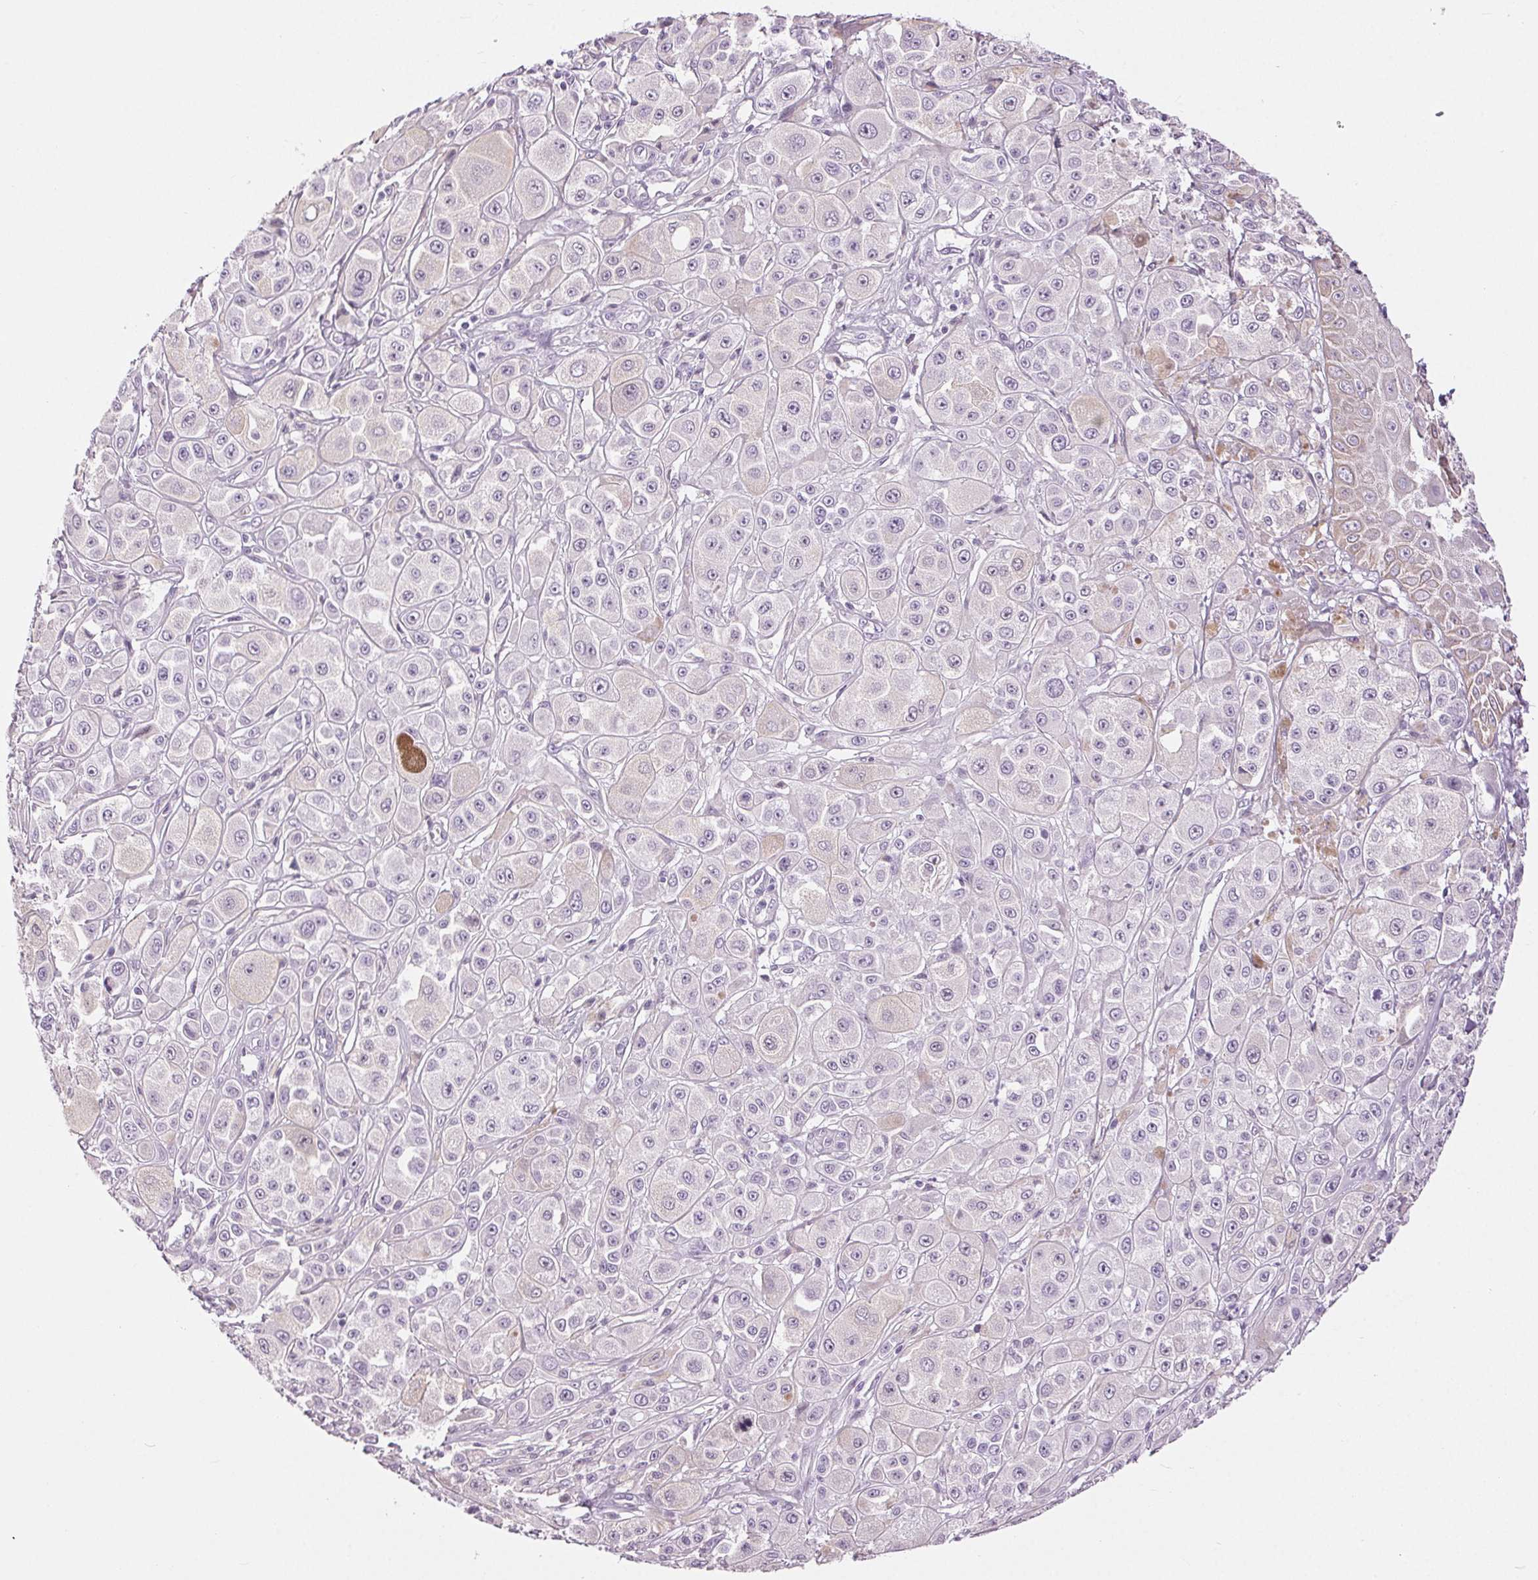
{"staining": {"intensity": "negative", "quantity": "none", "location": "none"}, "tissue": "melanoma", "cell_type": "Tumor cells", "image_type": "cancer", "snomed": [{"axis": "morphology", "description": "Malignant melanoma, NOS"}, {"axis": "topography", "description": "Skin"}], "caption": "A histopathology image of melanoma stained for a protein exhibits no brown staining in tumor cells. The staining is performed using DAB (3,3'-diaminobenzidine) brown chromogen with nuclei counter-stained in using hematoxylin.", "gene": "MISP", "patient": {"sex": "male", "age": 67}}